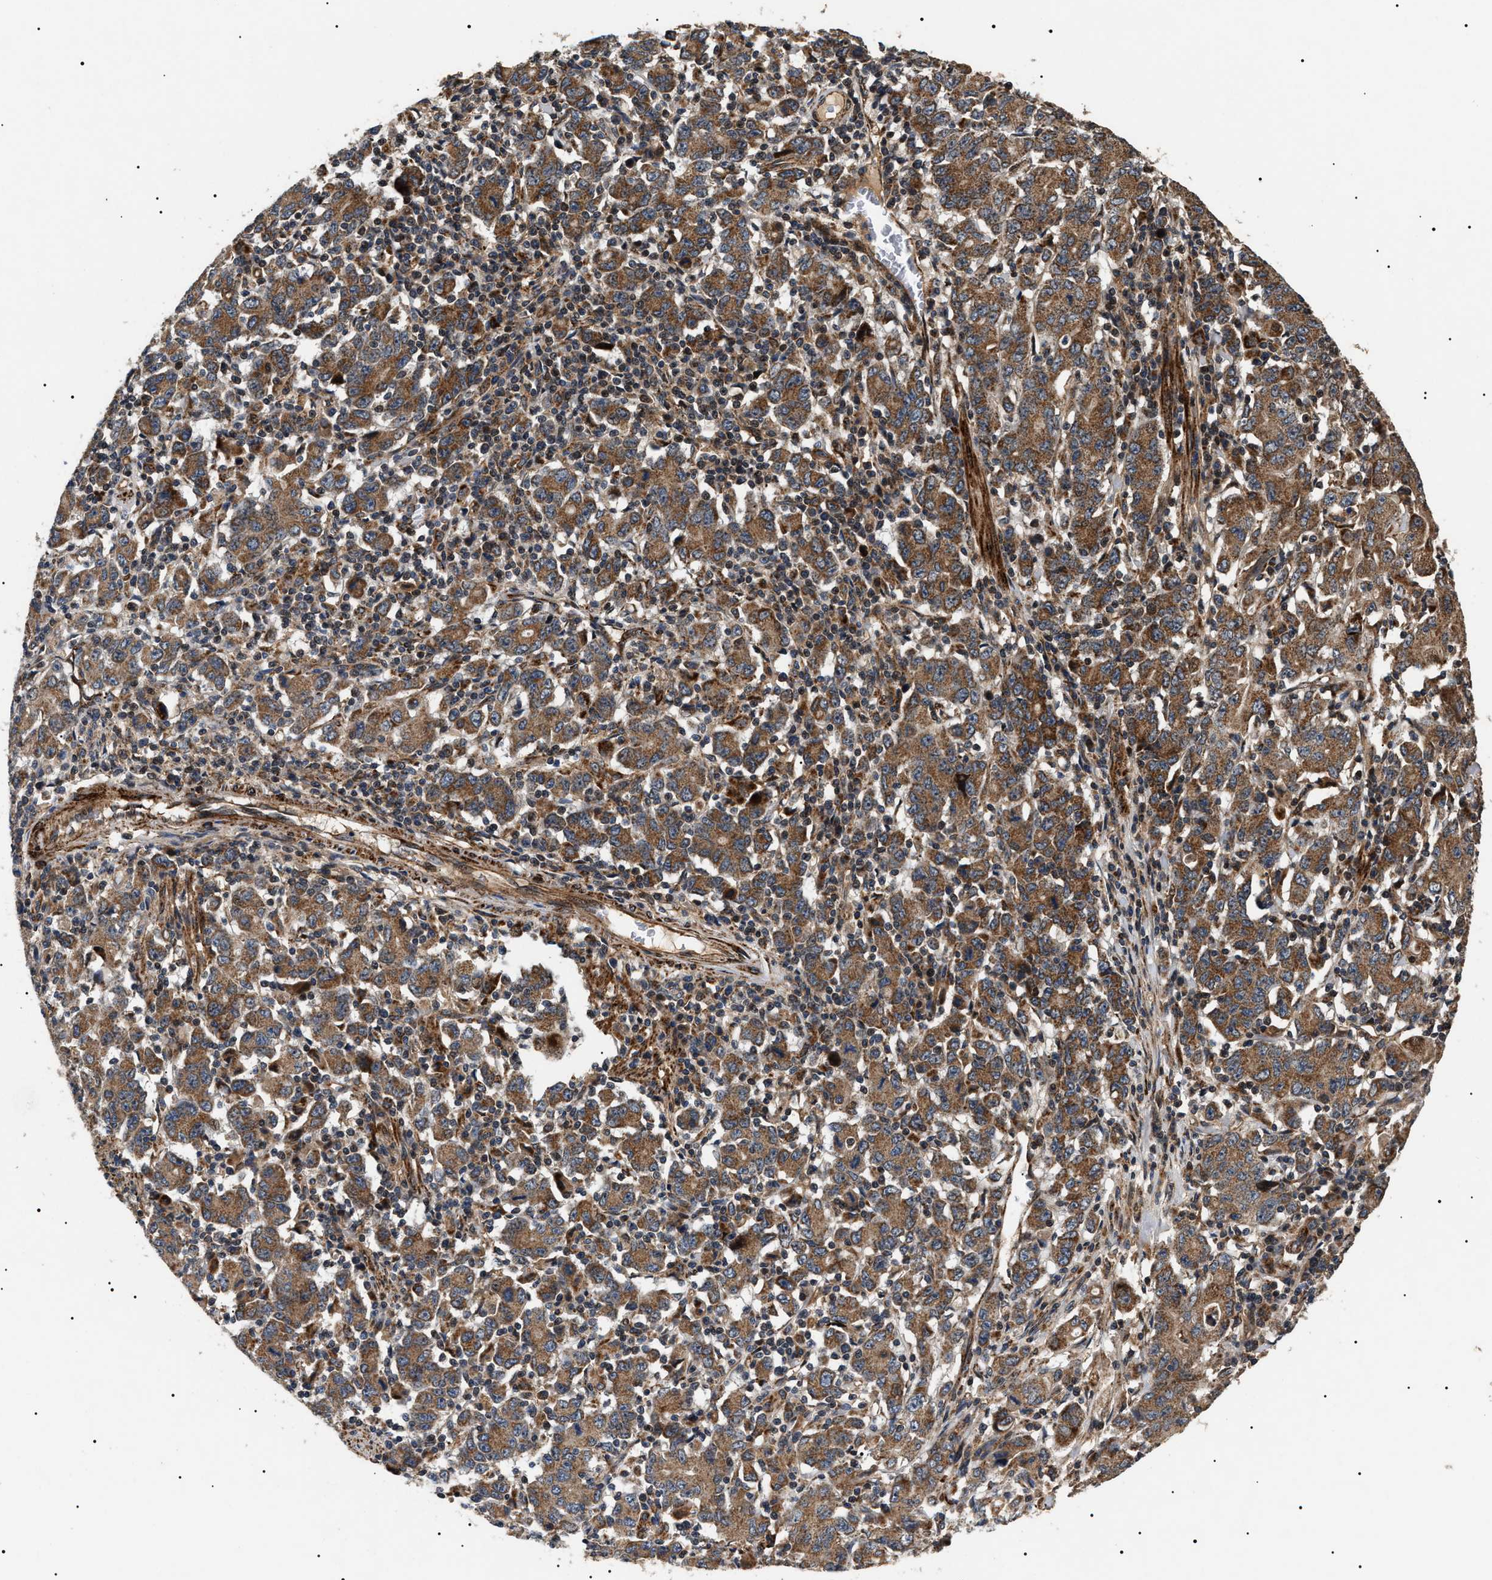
{"staining": {"intensity": "moderate", "quantity": ">75%", "location": "cytoplasmic/membranous"}, "tissue": "stomach cancer", "cell_type": "Tumor cells", "image_type": "cancer", "snomed": [{"axis": "morphology", "description": "Adenocarcinoma, NOS"}, {"axis": "topography", "description": "Stomach, upper"}], "caption": "There is medium levels of moderate cytoplasmic/membranous staining in tumor cells of adenocarcinoma (stomach), as demonstrated by immunohistochemical staining (brown color).", "gene": "ZBTB26", "patient": {"sex": "male", "age": 69}}